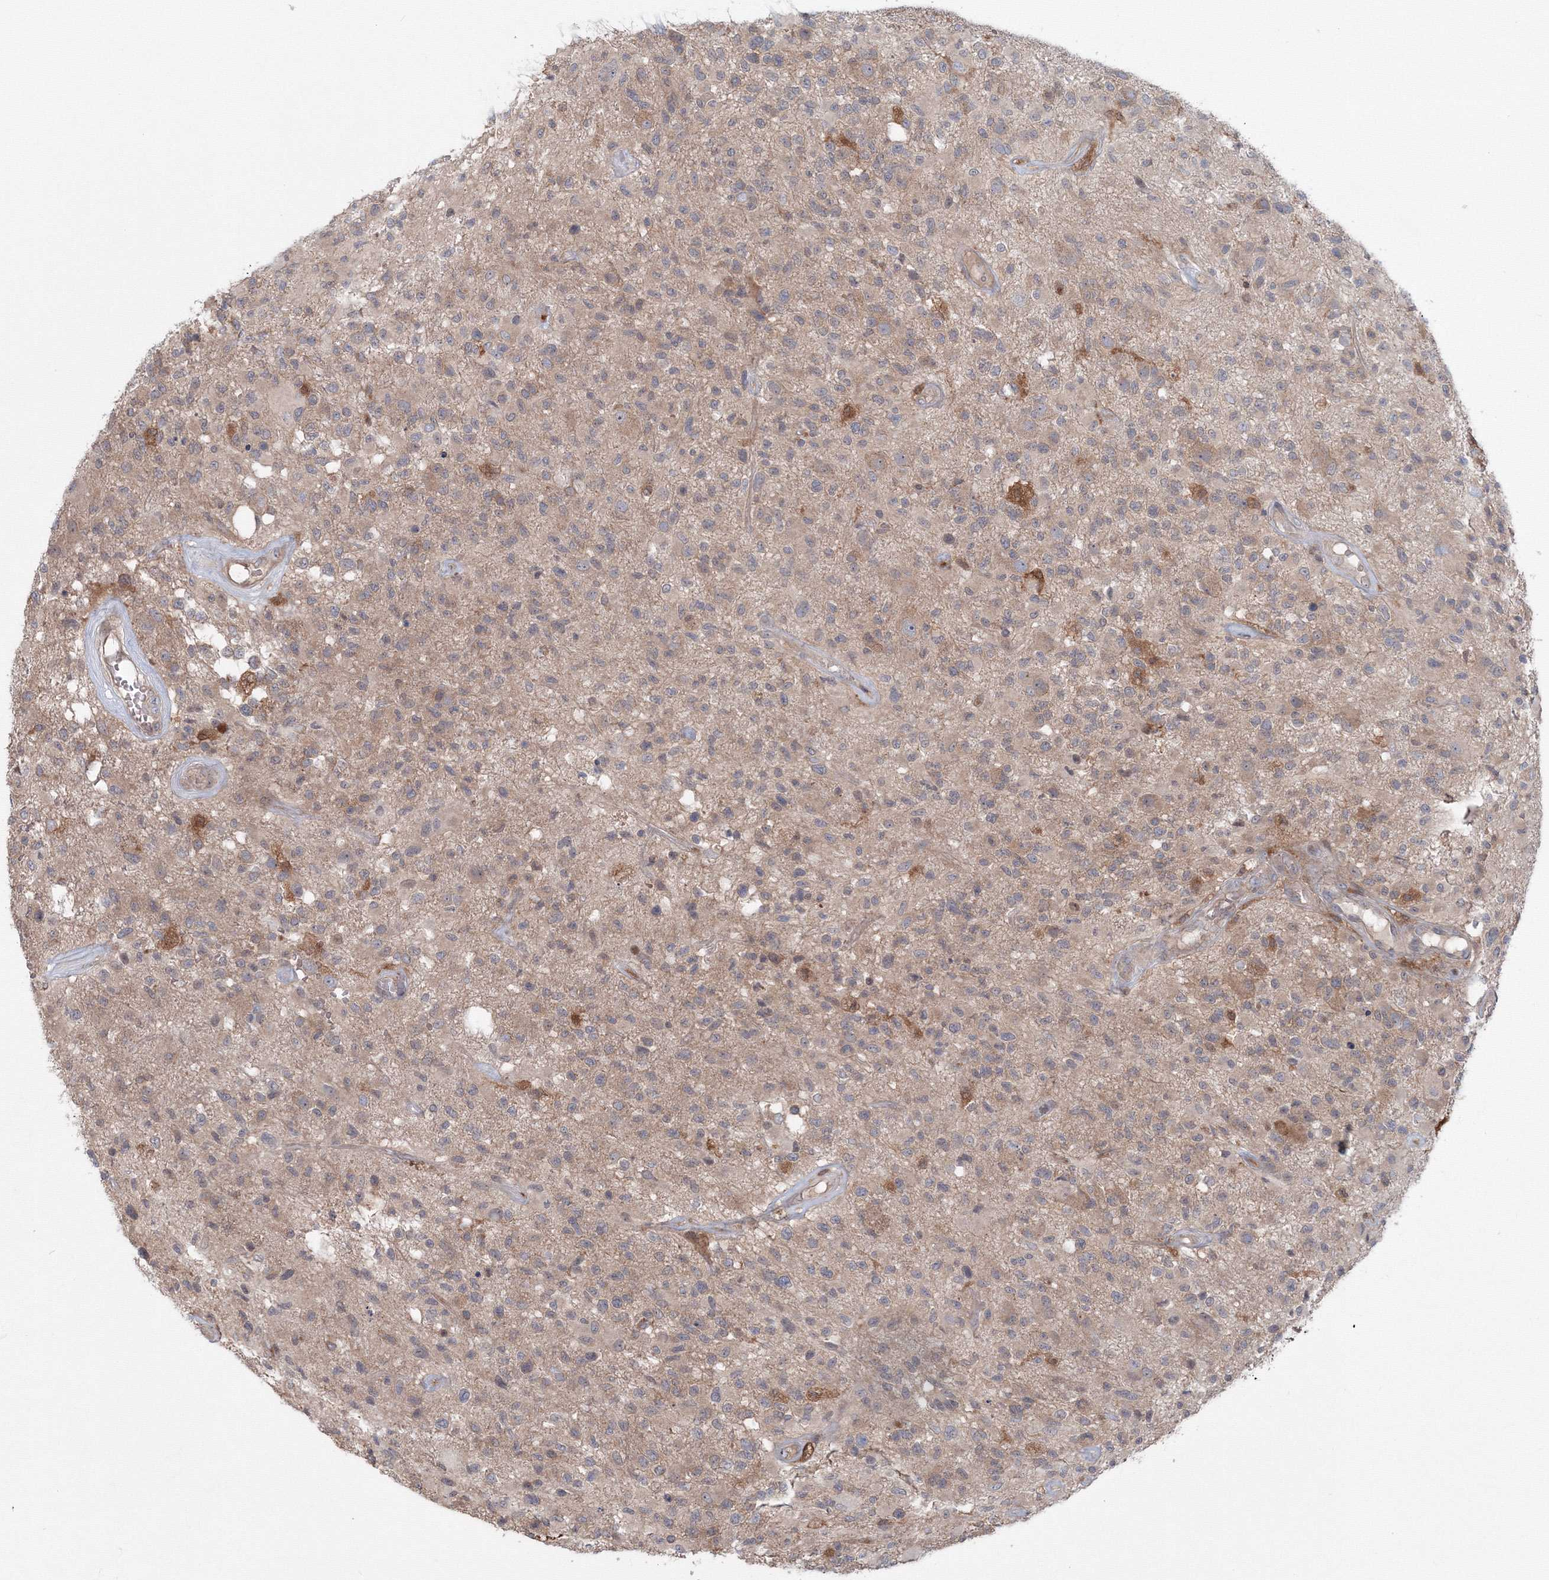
{"staining": {"intensity": "weak", "quantity": ">75%", "location": "cytoplasmic/membranous"}, "tissue": "glioma", "cell_type": "Tumor cells", "image_type": "cancer", "snomed": [{"axis": "morphology", "description": "Glioma, malignant, High grade"}, {"axis": "morphology", "description": "Glioblastoma, NOS"}, {"axis": "topography", "description": "Brain"}], "caption": "The micrograph displays a brown stain indicating the presence of a protein in the cytoplasmic/membranous of tumor cells in glioblastoma. The protein of interest is stained brown, and the nuclei are stained in blue (DAB (3,3'-diaminobenzidine) IHC with brightfield microscopy, high magnification).", "gene": "MKRN2", "patient": {"sex": "male", "age": 60}}